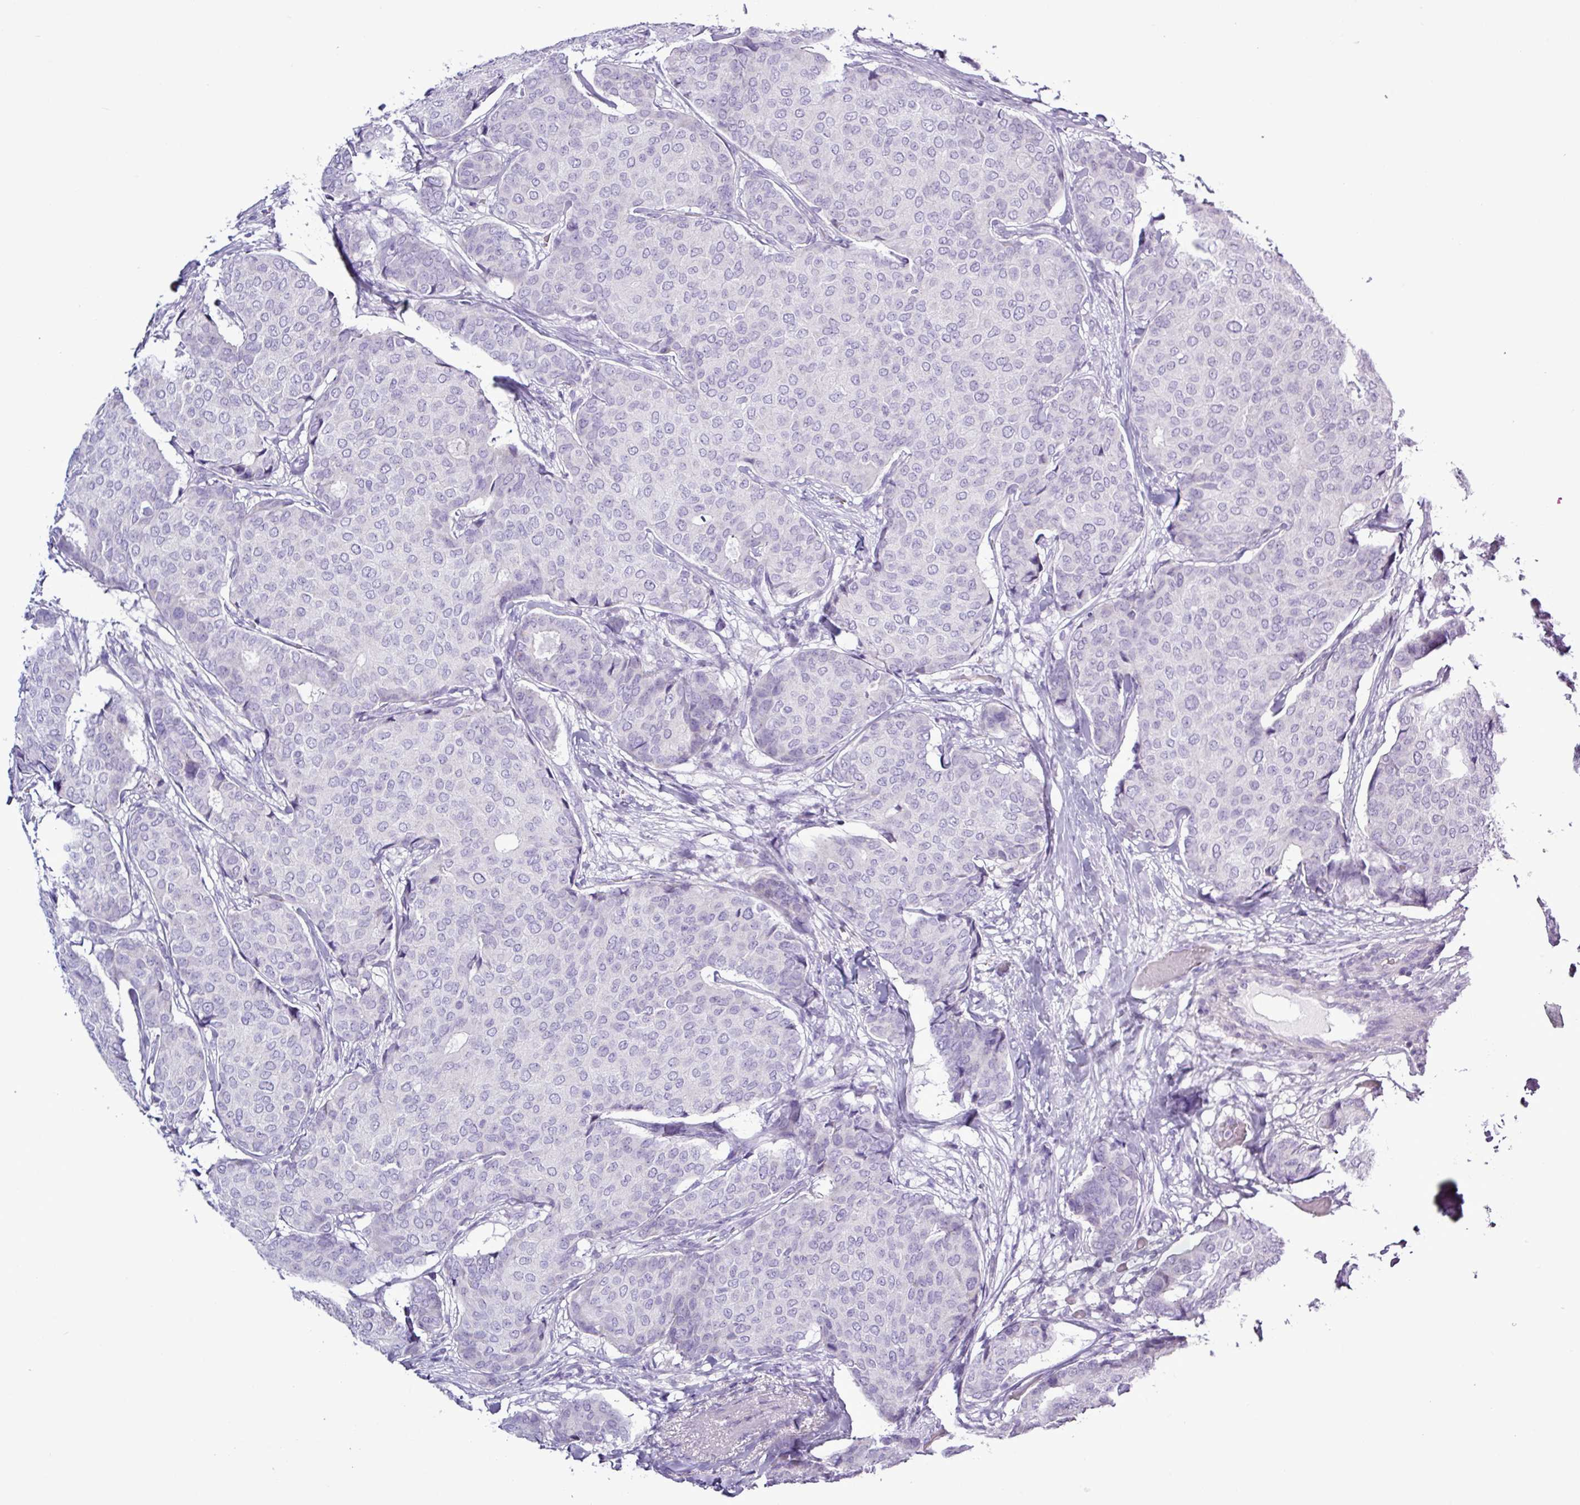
{"staining": {"intensity": "negative", "quantity": "none", "location": "none"}, "tissue": "breast cancer", "cell_type": "Tumor cells", "image_type": "cancer", "snomed": [{"axis": "morphology", "description": "Duct carcinoma"}, {"axis": "topography", "description": "Breast"}], "caption": "Protein analysis of breast cancer (invasive ductal carcinoma) displays no significant positivity in tumor cells. (DAB IHC, high magnification).", "gene": "ALDH3A1", "patient": {"sex": "female", "age": 75}}